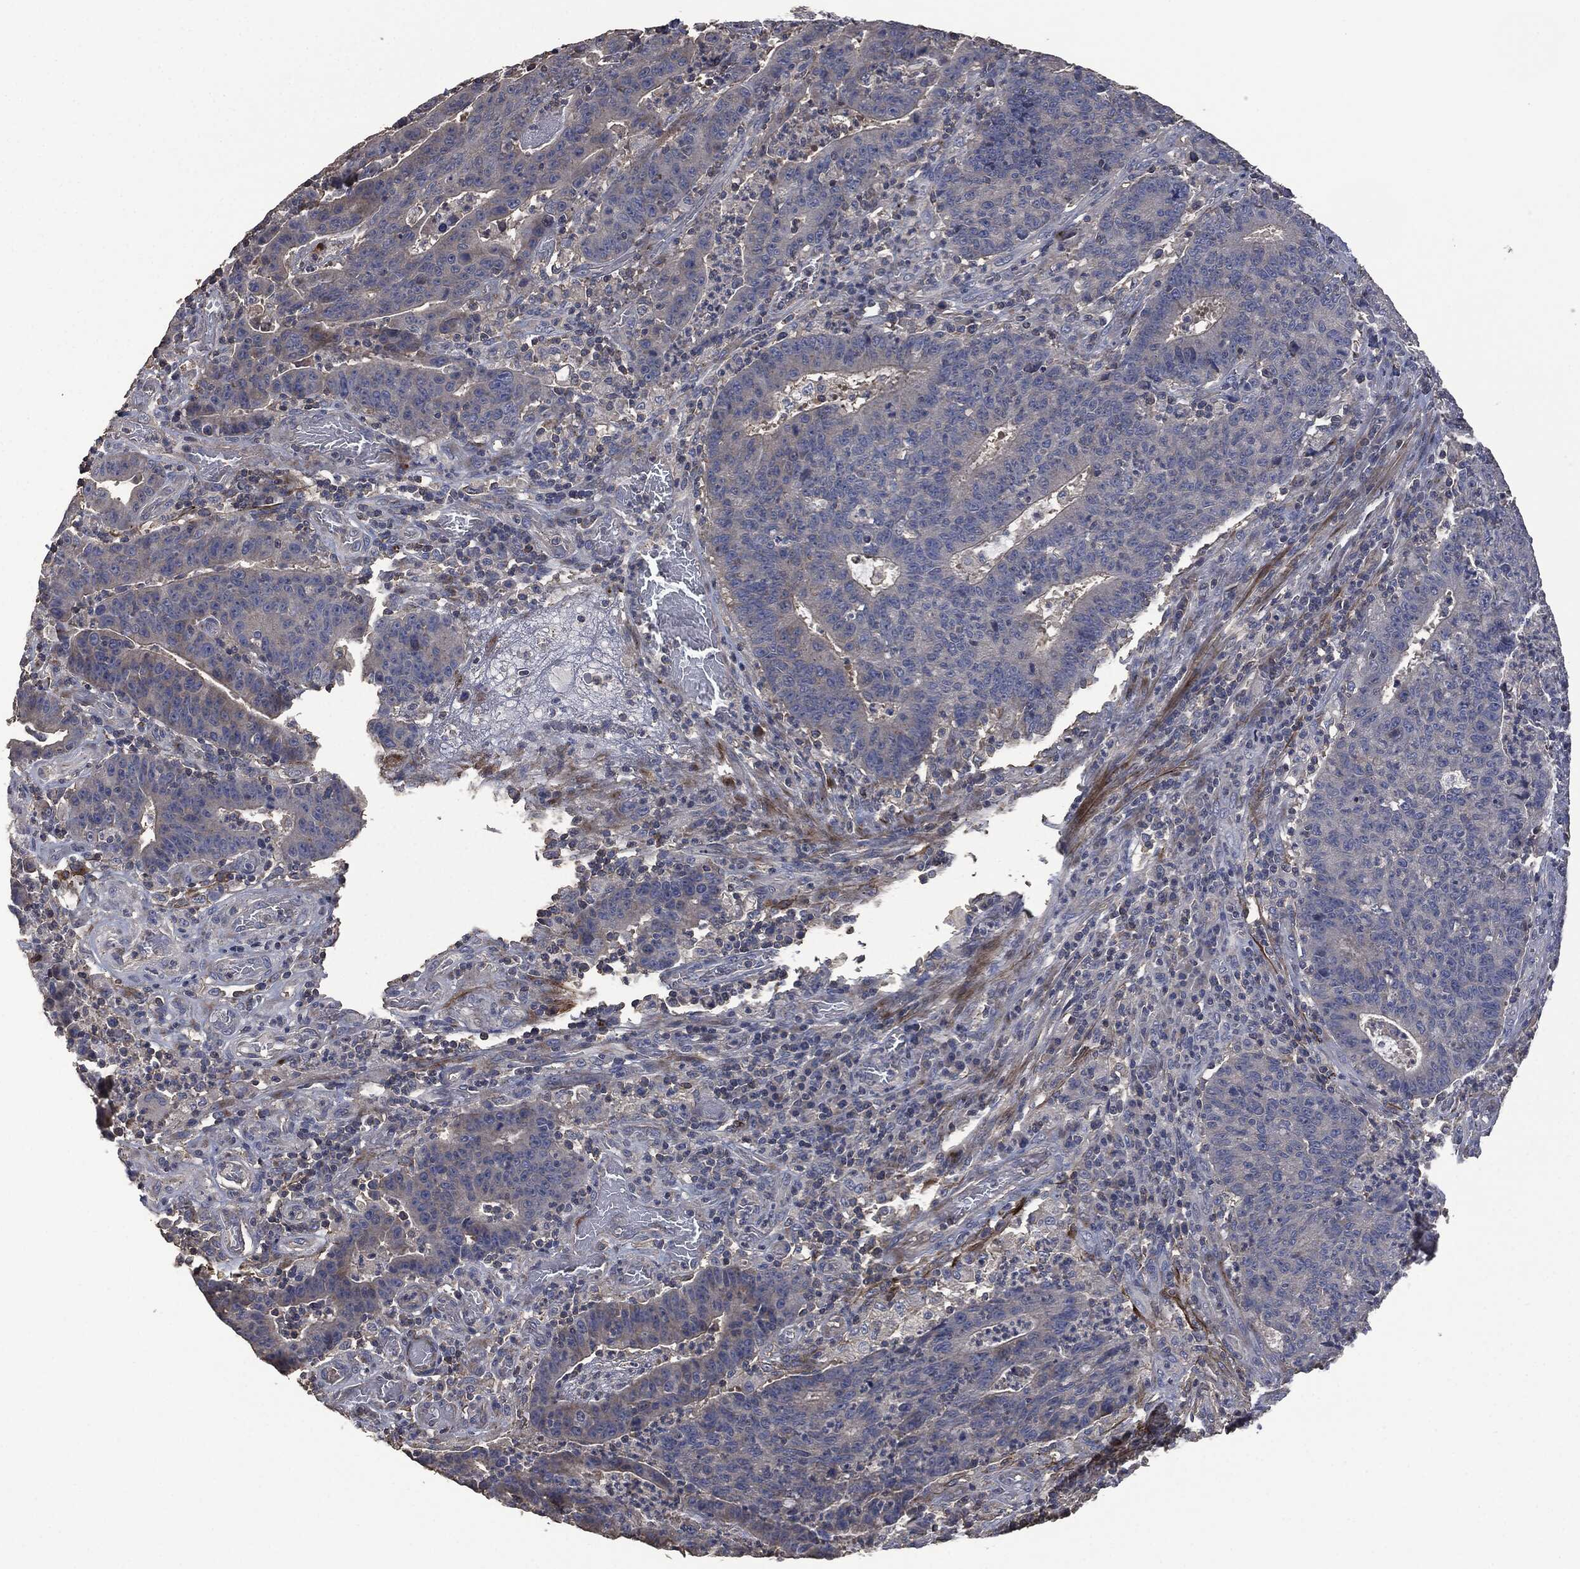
{"staining": {"intensity": "strong", "quantity": "<25%", "location": "cytoplasmic/membranous"}, "tissue": "colorectal cancer", "cell_type": "Tumor cells", "image_type": "cancer", "snomed": [{"axis": "morphology", "description": "Adenocarcinoma, NOS"}, {"axis": "topography", "description": "Colon"}], "caption": "Protein analysis of colorectal cancer (adenocarcinoma) tissue displays strong cytoplasmic/membranous staining in approximately <25% of tumor cells. (IHC, brightfield microscopy, high magnification).", "gene": "MSLN", "patient": {"sex": "female", "age": 75}}